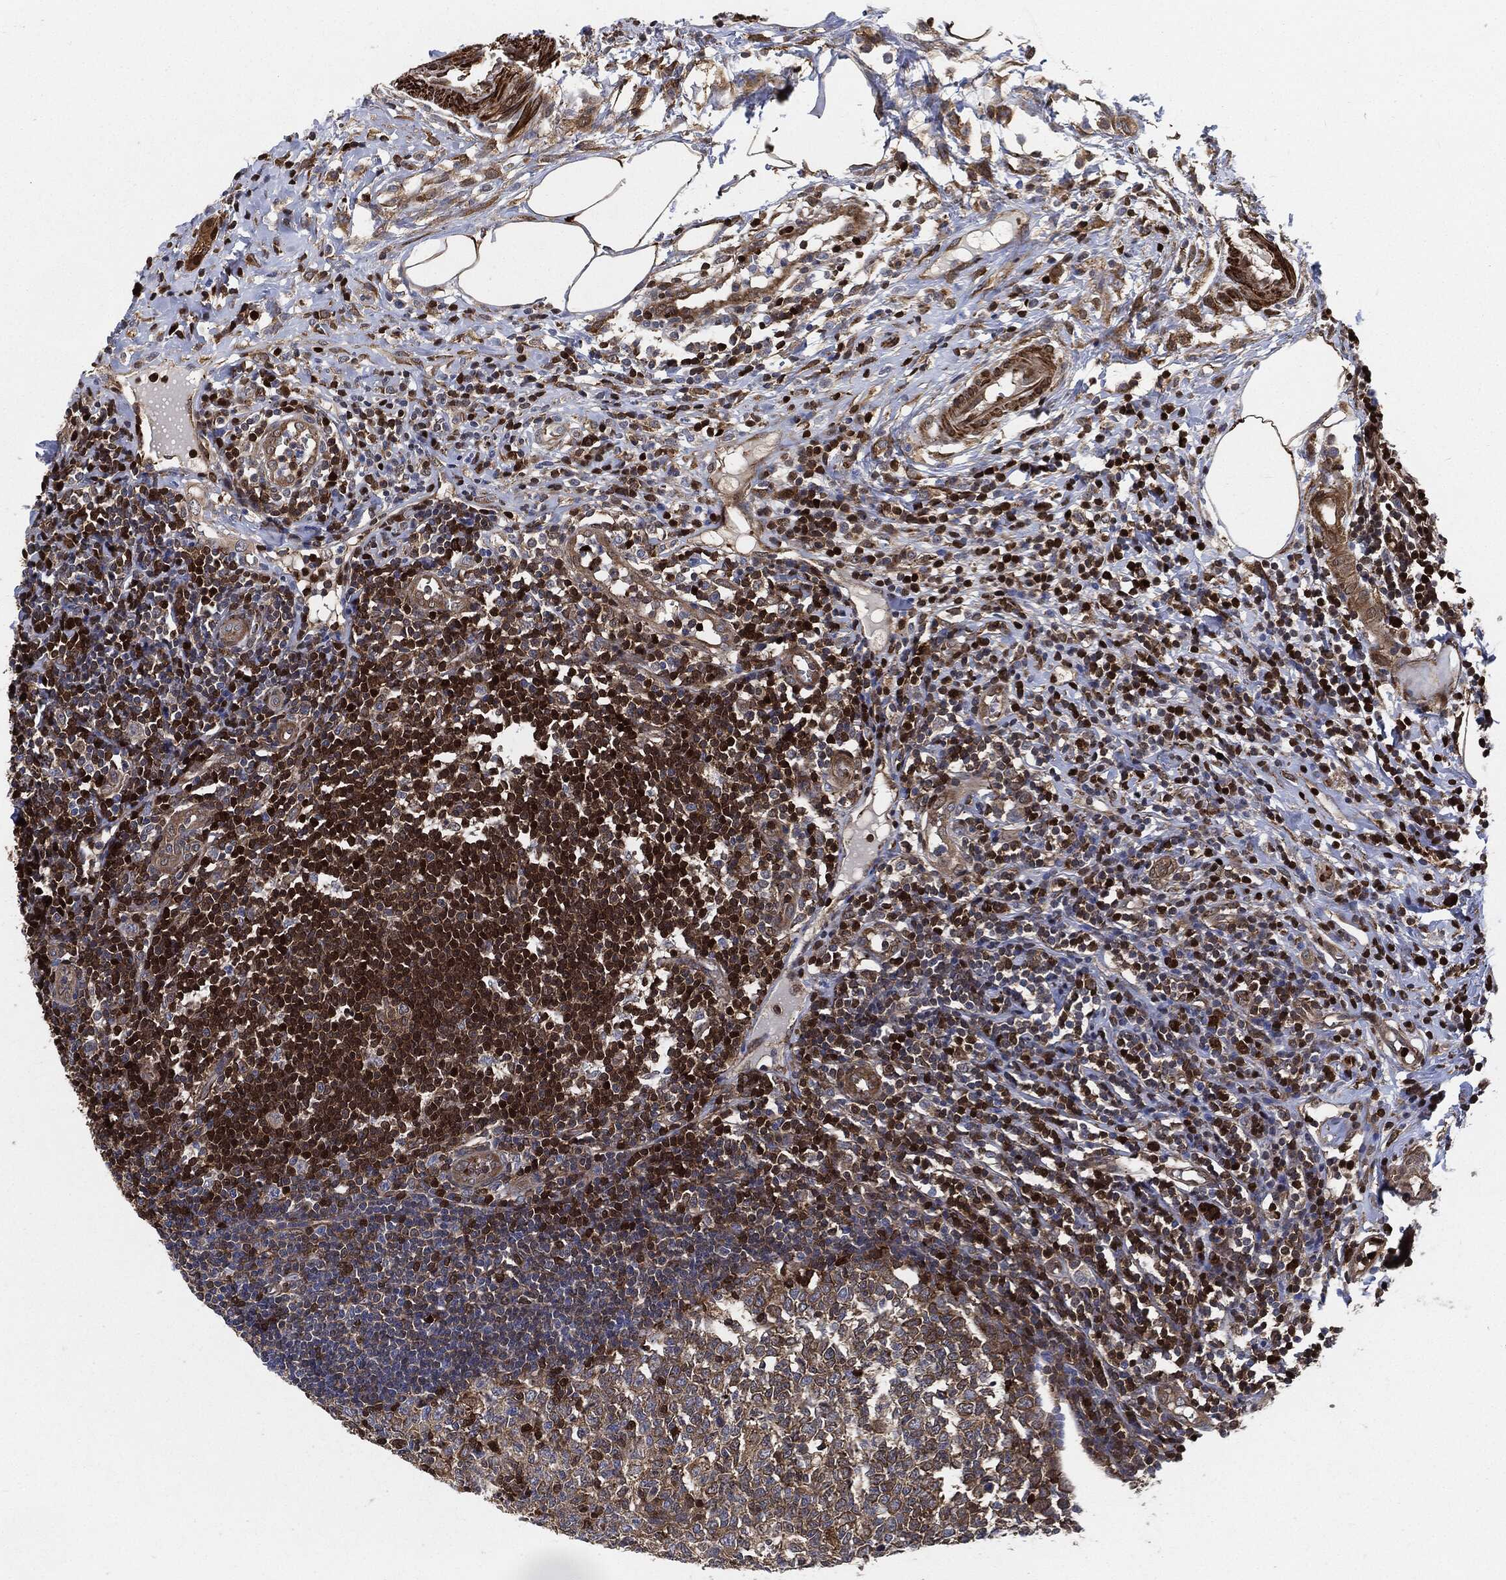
{"staining": {"intensity": "strong", "quantity": ">75%", "location": "cytoplasmic/membranous"}, "tissue": "appendix", "cell_type": "Glandular cells", "image_type": "normal", "snomed": [{"axis": "morphology", "description": "Normal tissue, NOS"}, {"axis": "morphology", "description": "Inflammation, NOS"}, {"axis": "topography", "description": "Appendix"}], "caption": "This photomicrograph exhibits IHC staining of normal appendix, with high strong cytoplasmic/membranous staining in approximately >75% of glandular cells.", "gene": "PRDX2", "patient": {"sex": "male", "age": 16}}